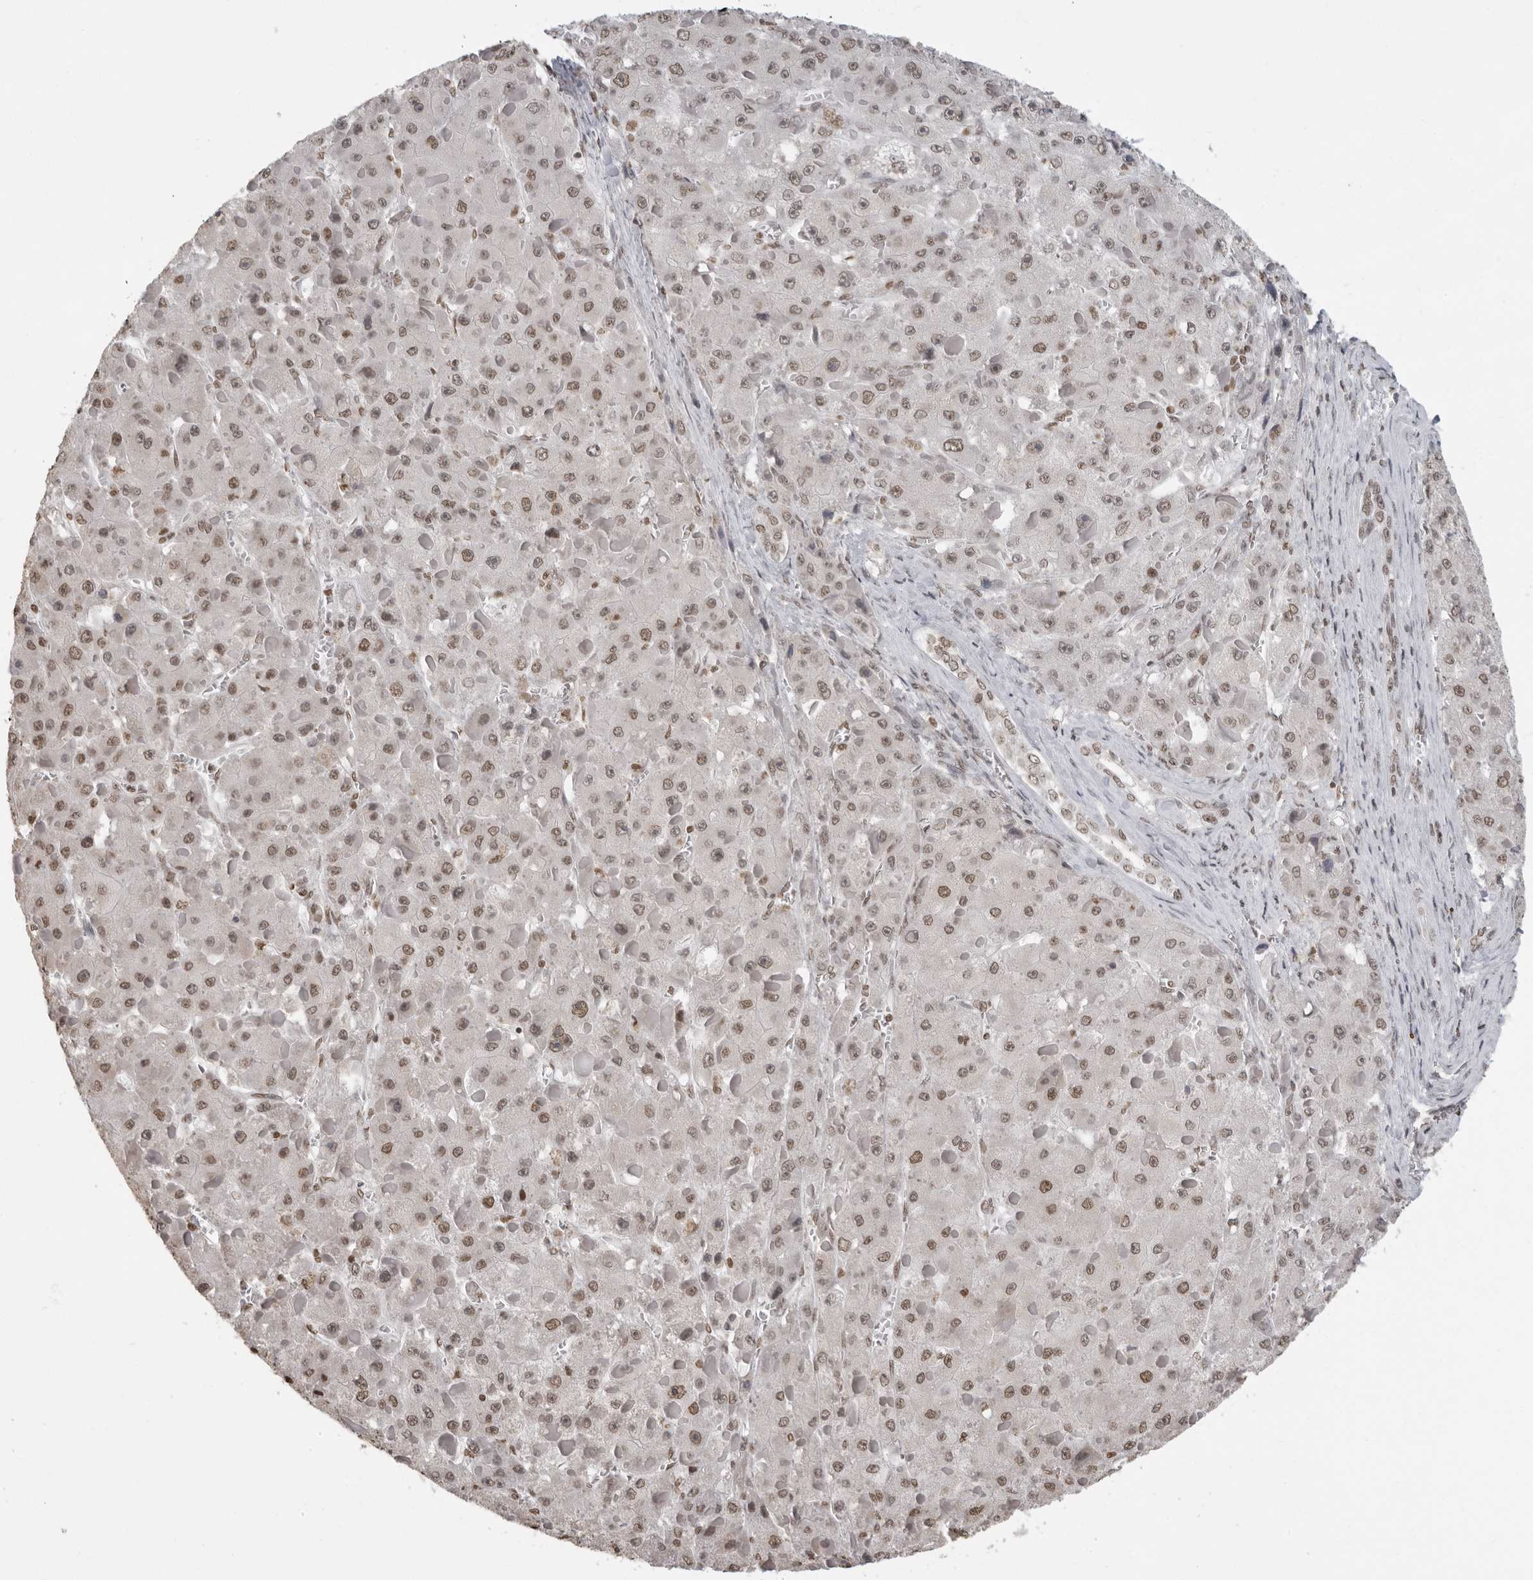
{"staining": {"intensity": "moderate", "quantity": ">75%", "location": "nuclear"}, "tissue": "liver cancer", "cell_type": "Tumor cells", "image_type": "cancer", "snomed": [{"axis": "morphology", "description": "Carcinoma, Hepatocellular, NOS"}, {"axis": "topography", "description": "Liver"}], "caption": "This micrograph reveals IHC staining of liver hepatocellular carcinoma, with medium moderate nuclear staining in approximately >75% of tumor cells.", "gene": "RPA2", "patient": {"sex": "female", "age": 73}}